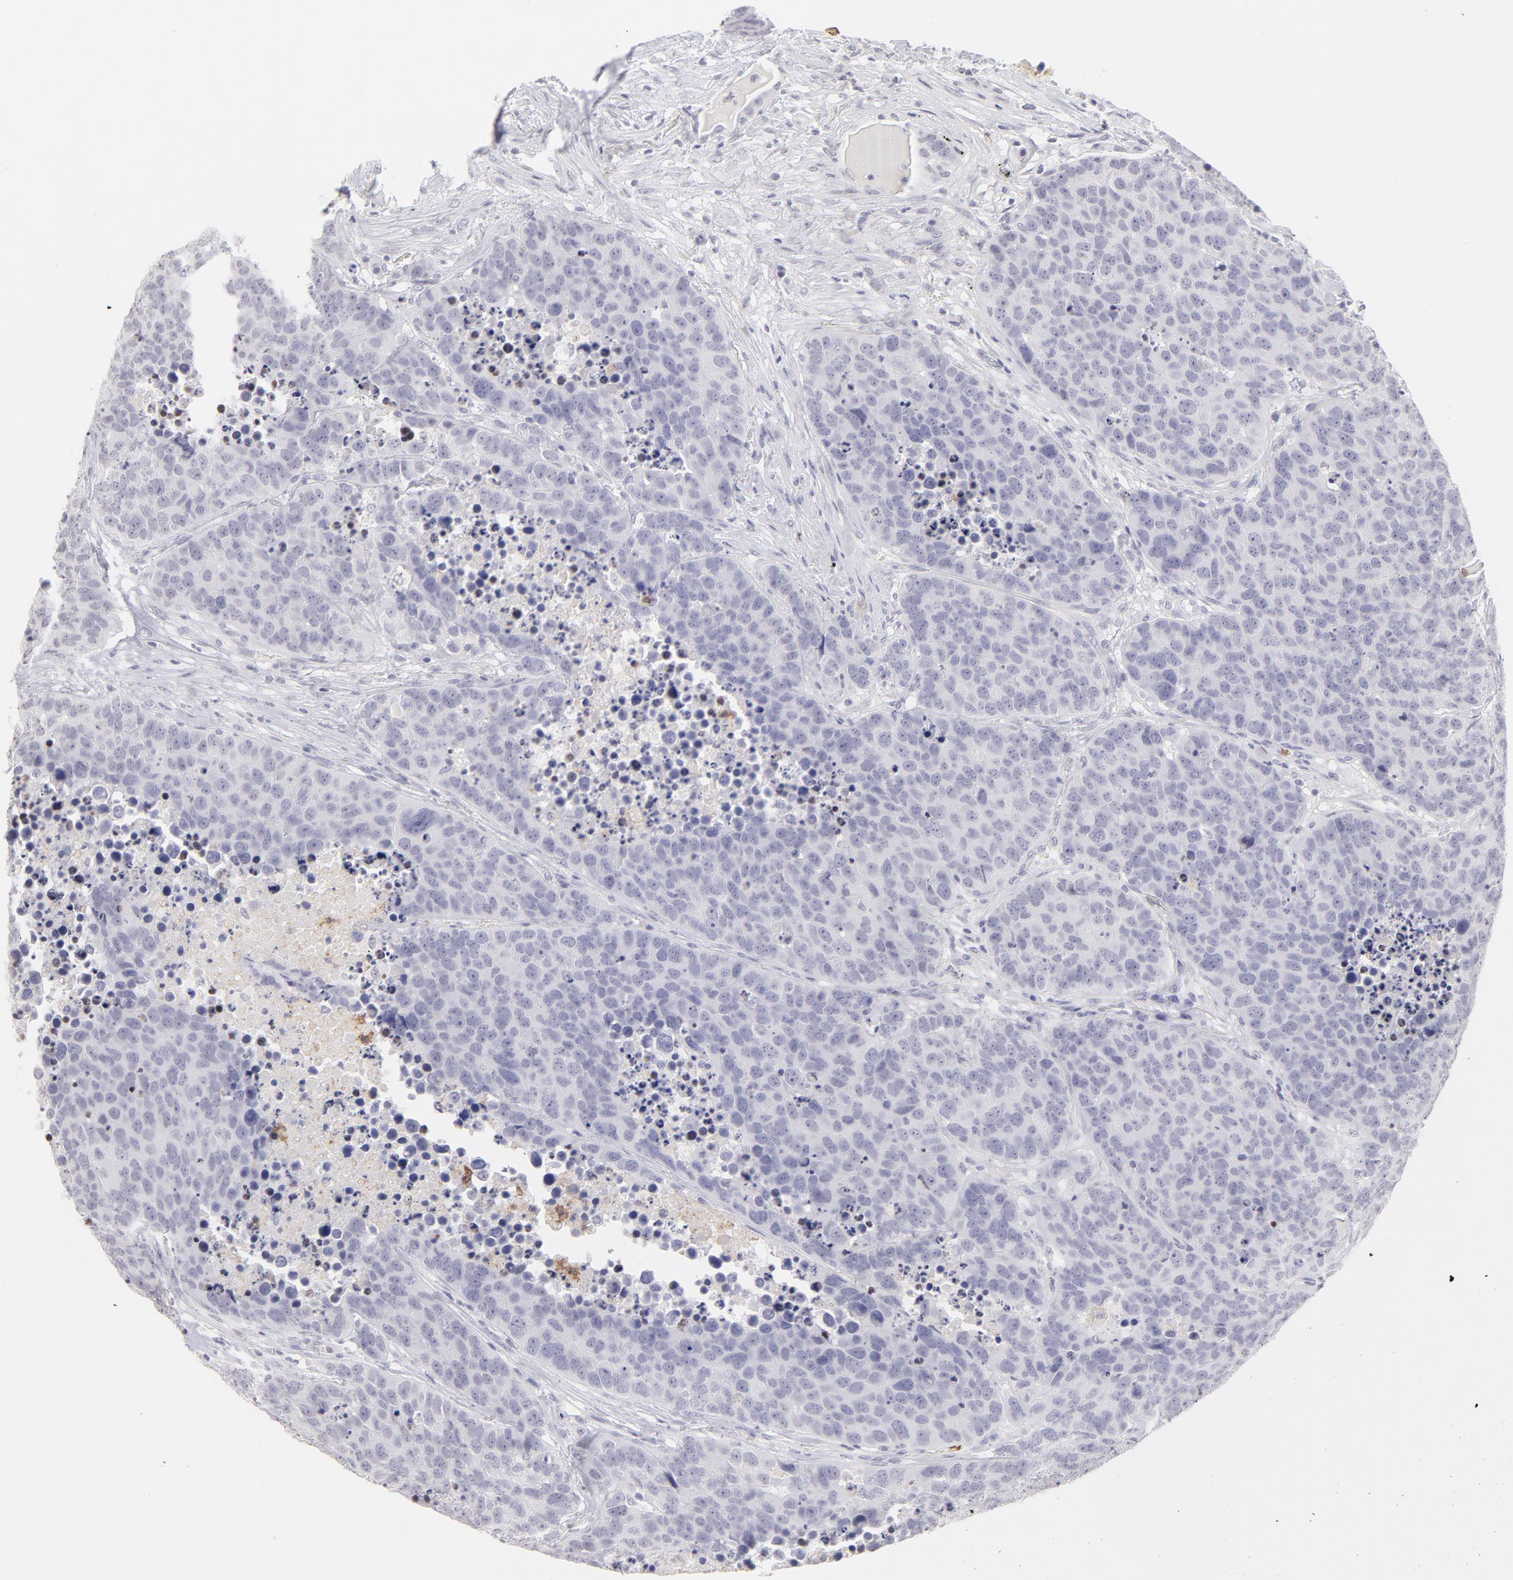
{"staining": {"intensity": "negative", "quantity": "none", "location": "none"}, "tissue": "carcinoid", "cell_type": "Tumor cells", "image_type": "cancer", "snomed": [{"axis": "morphology", "description": "Carcinoid, malignant, NOS"}, {"axis": "topography", "description": "Lung"}], "caption": "Immunohistochemistry micrograph of malignant carcinoid stained for a protein (brown), which reveals no staining in tumor cells. (Brightfield microscopy of DAB (3,3'-diaminobenzidine) immunohistochemistry (IHC) at high magnification).", "gene": "LTB4R", "patient": {"sex": "male", "age": 60}}